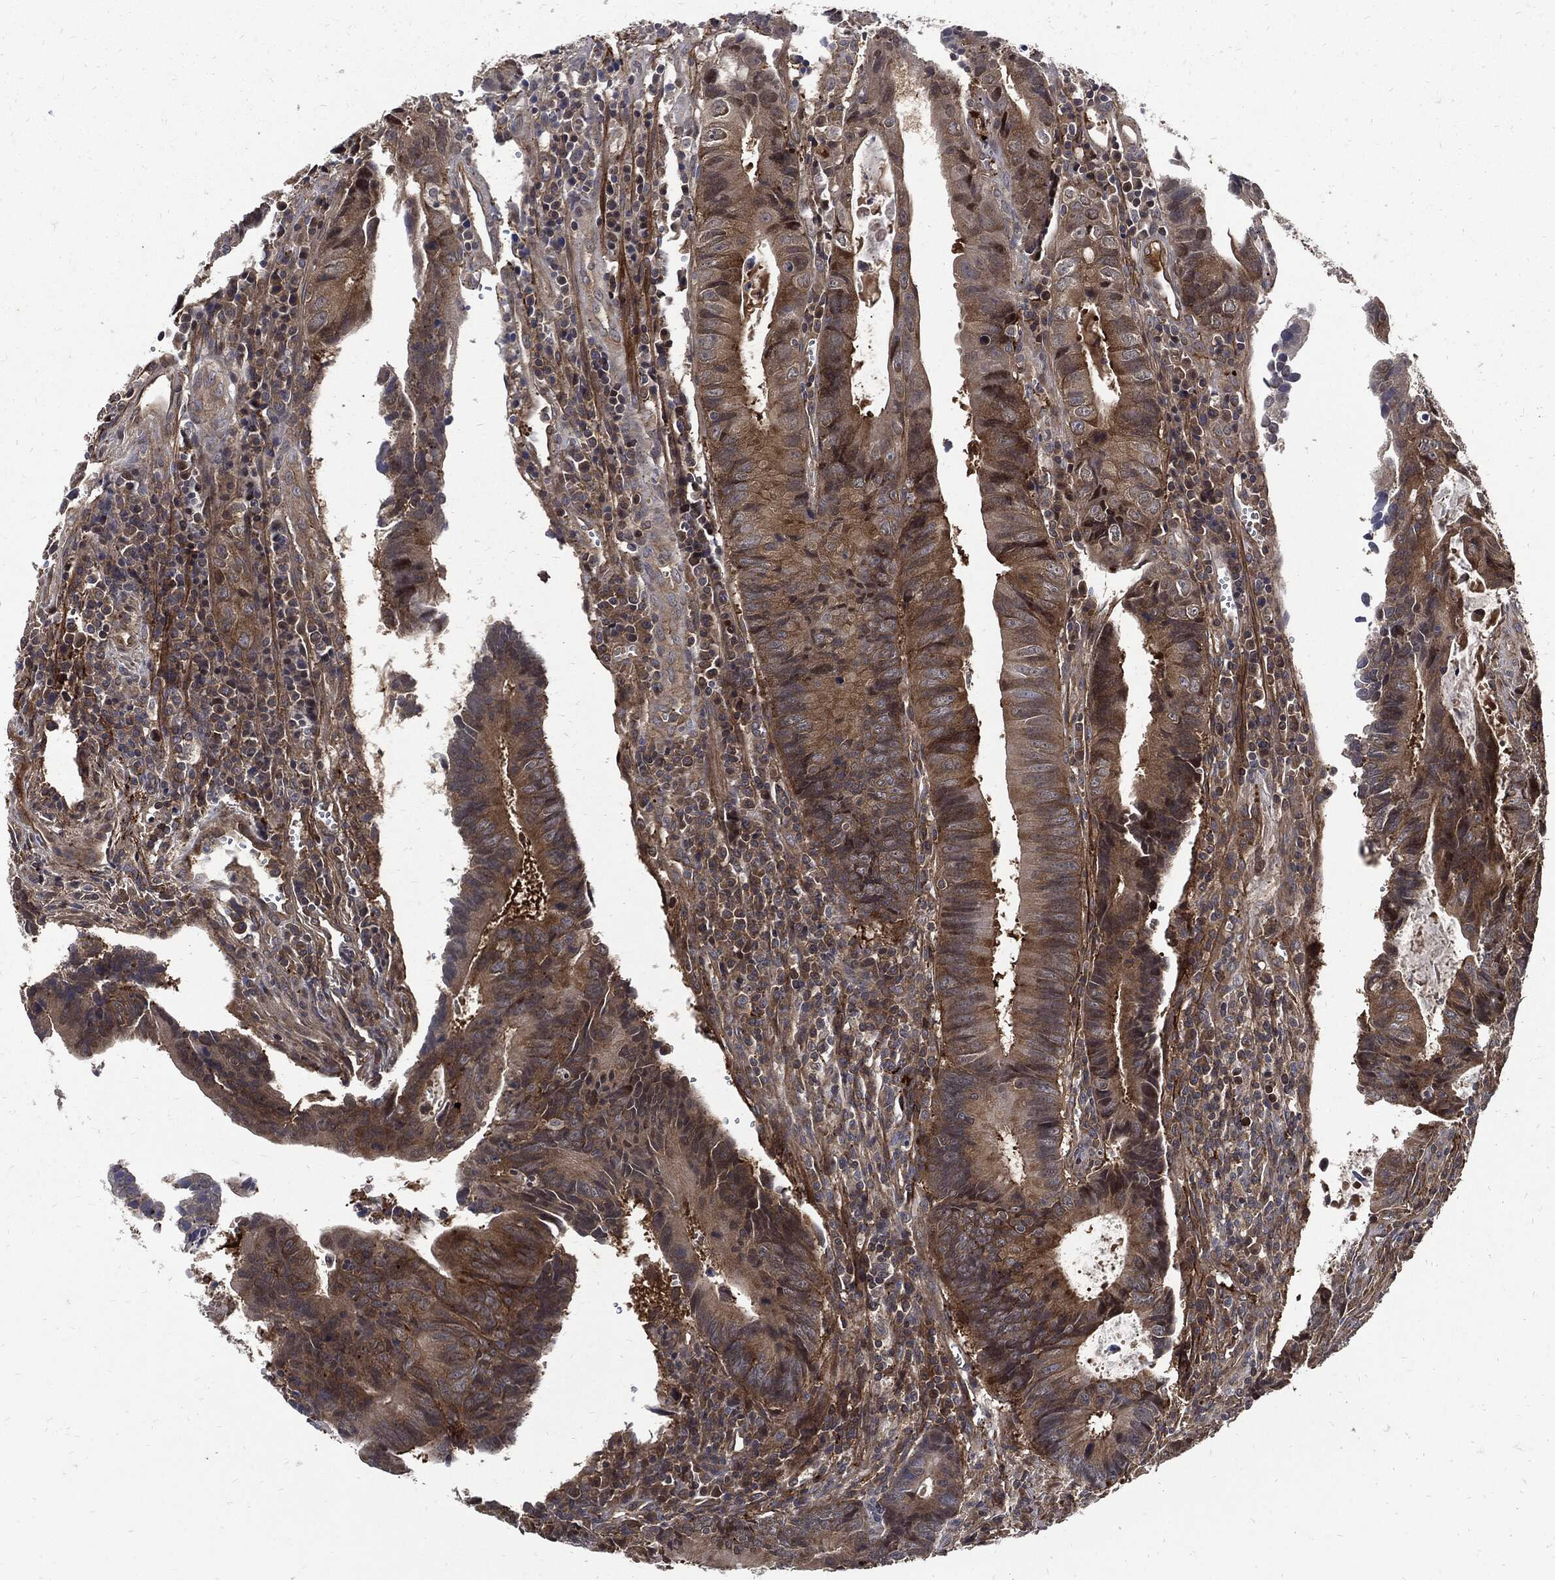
{"staining": {"intensity": "moderate", "quantity": "25%-75%", "location": "cytoplasmic/membranous"}, "tissue": "colorectal cancer", "cell_type": "Tumor cells", "image_type": "cancer", "snomed": [{"axis": "morphology", "description": "Adenocarcinoma, NOS"}, {"axis": "topography", "description": "Colon"}], "caption": "Immunohistochemistry (IHC) micrograph of neoplastic tissue: adenocarcinoma (colorectal) stained using immunohistochemistry (IHC) exhibits medium levels of moderate protein expression localized specifically in the cytoplasmic/membranous of tumor cells, appearing as a cytoplasmic/membranous brown color.", "gene": "CLU", "patient": {"sex": "female", "age": 87}}